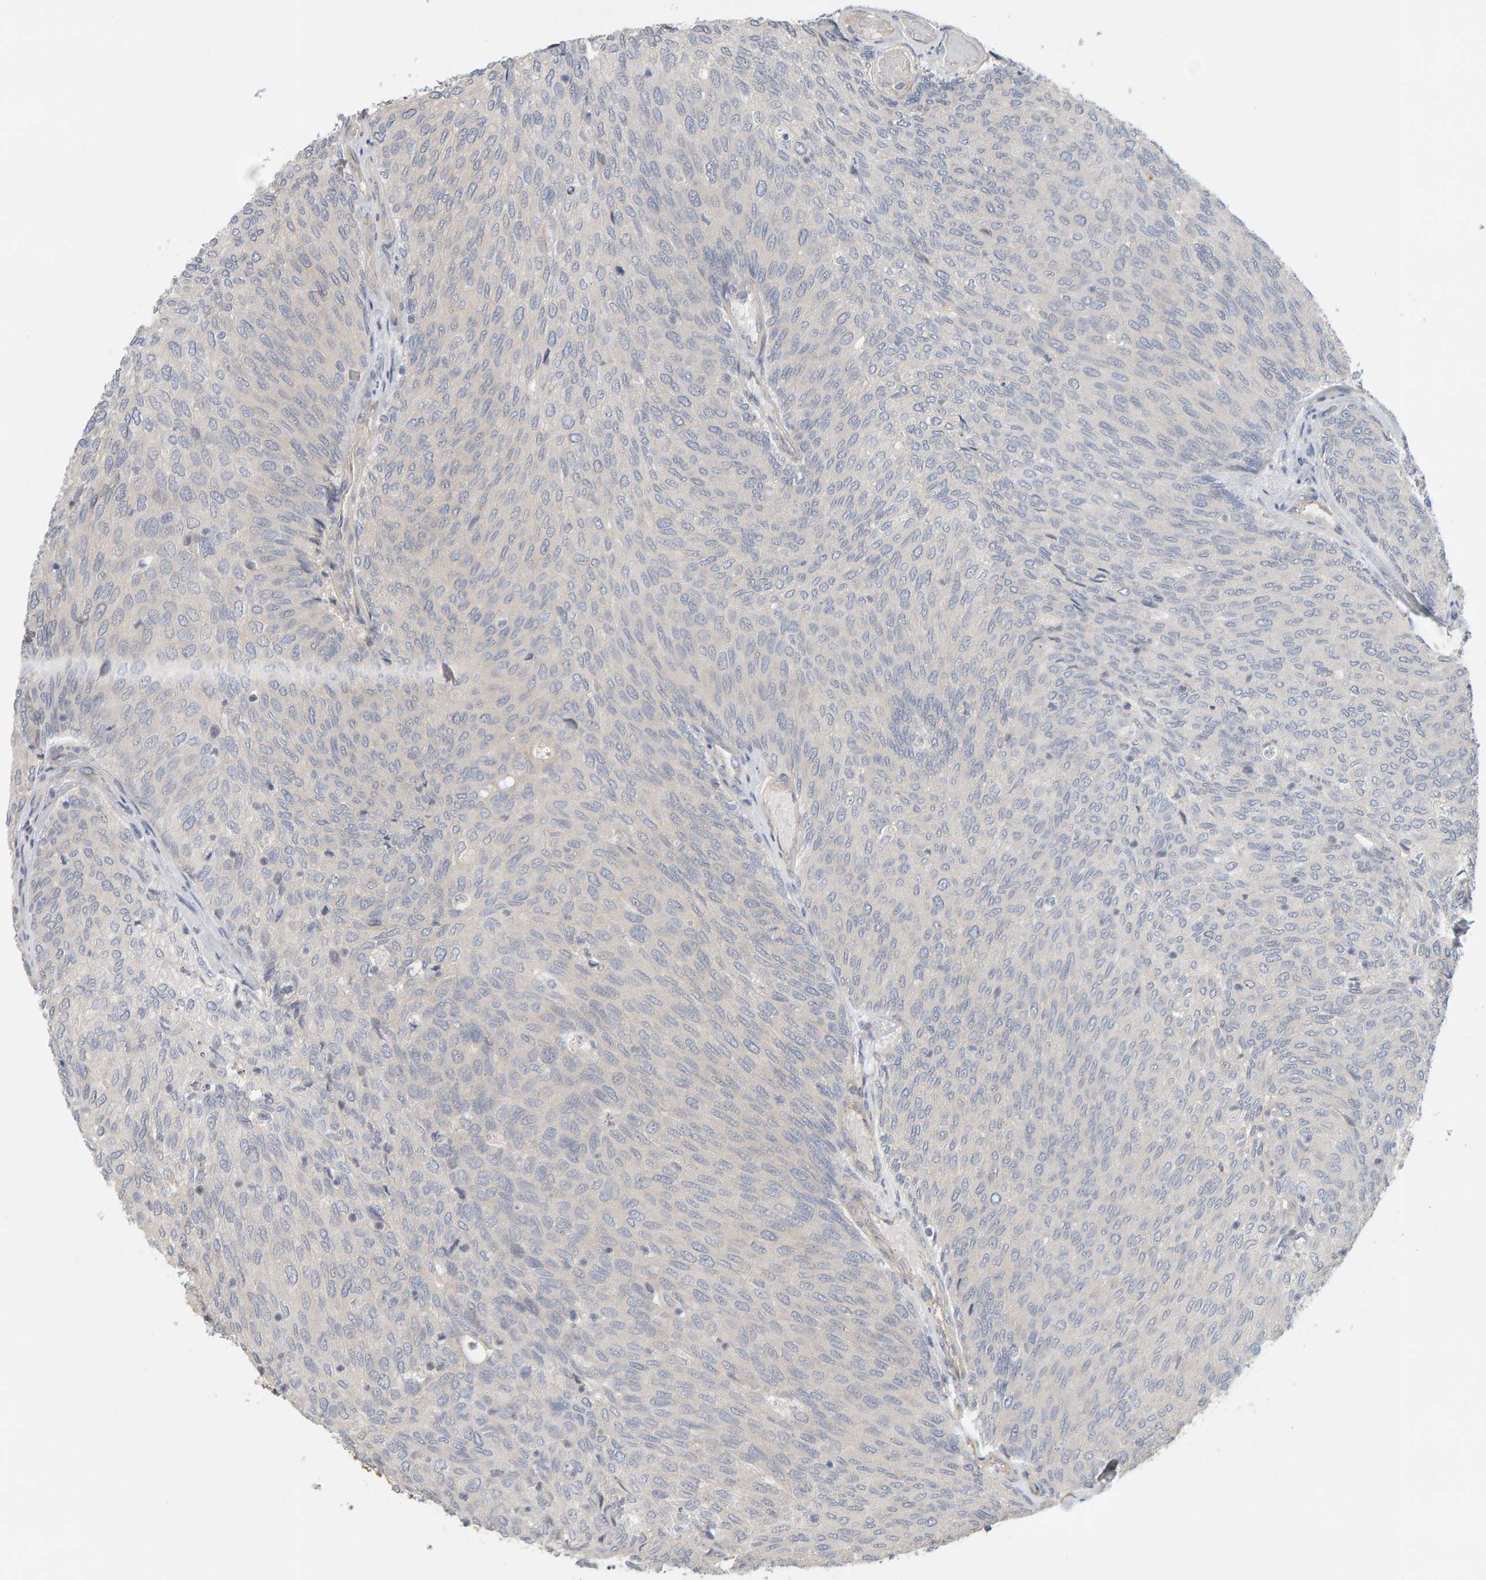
{"staining": {"intensity": "negative", "quantity": "none", "location": "none"}, "tissue": "urothelial cancer", "cell_type": "Tumor cells", "image_type": "cancer", "snomed": [{"axis": "morphology", "description": "Urothelial carcinoma, Low grade"}, {"axis": "topography", "description": "Urinary bladder"}], "caption": "Immunohistochemistry histopathology image of neoplastic tissue: human urothelial cancer stained with DAB (3,3'-diaminobenzidine) reveals no significant protein positivity in tumor cells.", "gene": "PPP1R16A", "patient": {"sex": "female", "age": 79}}